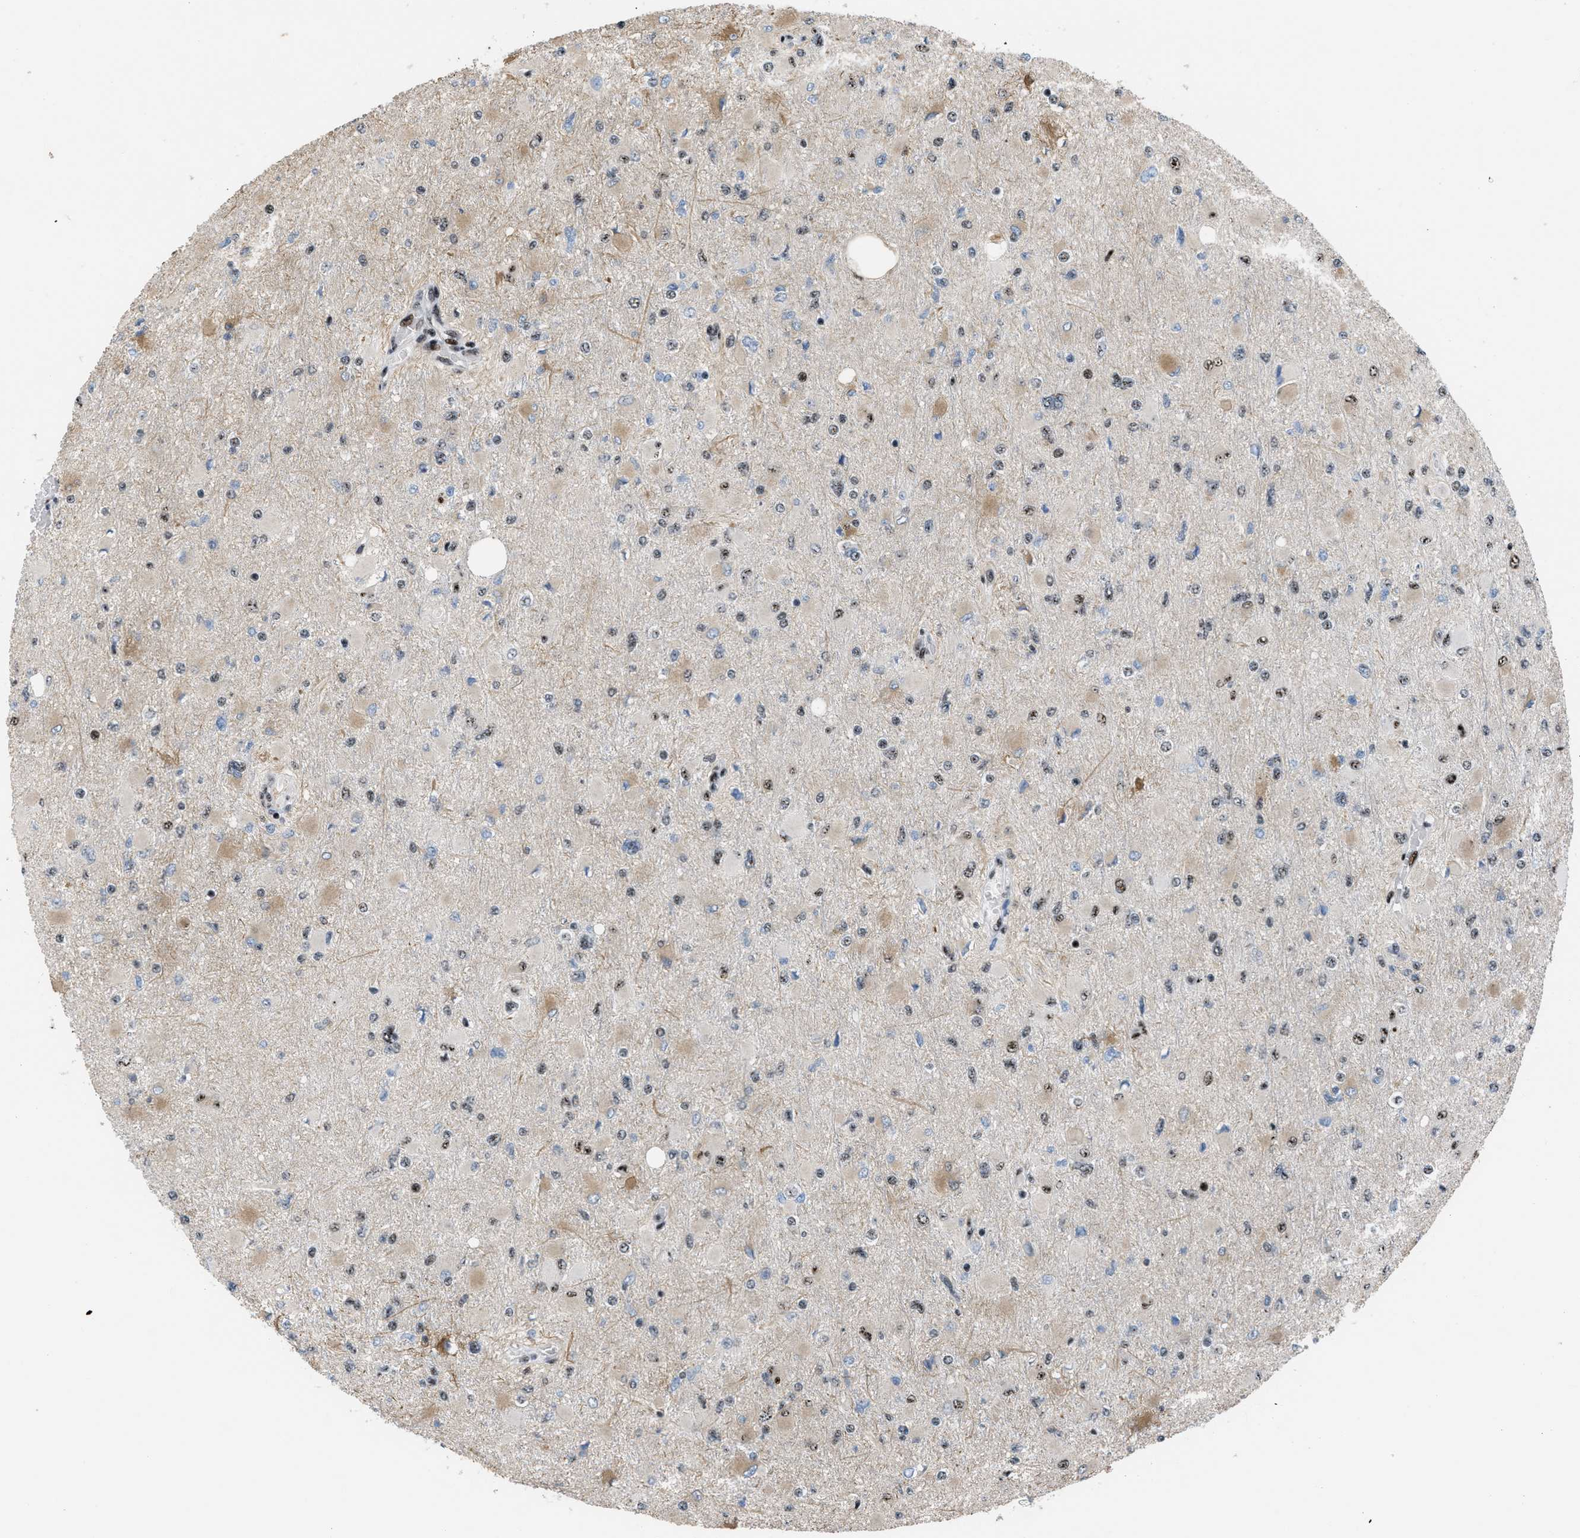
{"staining": {"intensity": "moderate", "quantity": "25%-75%", "location": "nuclear"}, "tissue": "glioma", "cell_type": "Tumor cells", "image_type": "cancer", "snomed": [{"axis": "morphology", "description": "Glioma, malignant, High grade"}, {"axis": "topography", "description": "Cerebral cortex"}], "caption": "Glioma was stained to show a protein in brown. There is medium levels of moderate nuclear expression in approximately 25%-75% of tumor cells. The protein is shown in brown color, while the nuclei are stained blue.", "gene": "CDR2", "patient": {"sex": "female", "age": 36}}